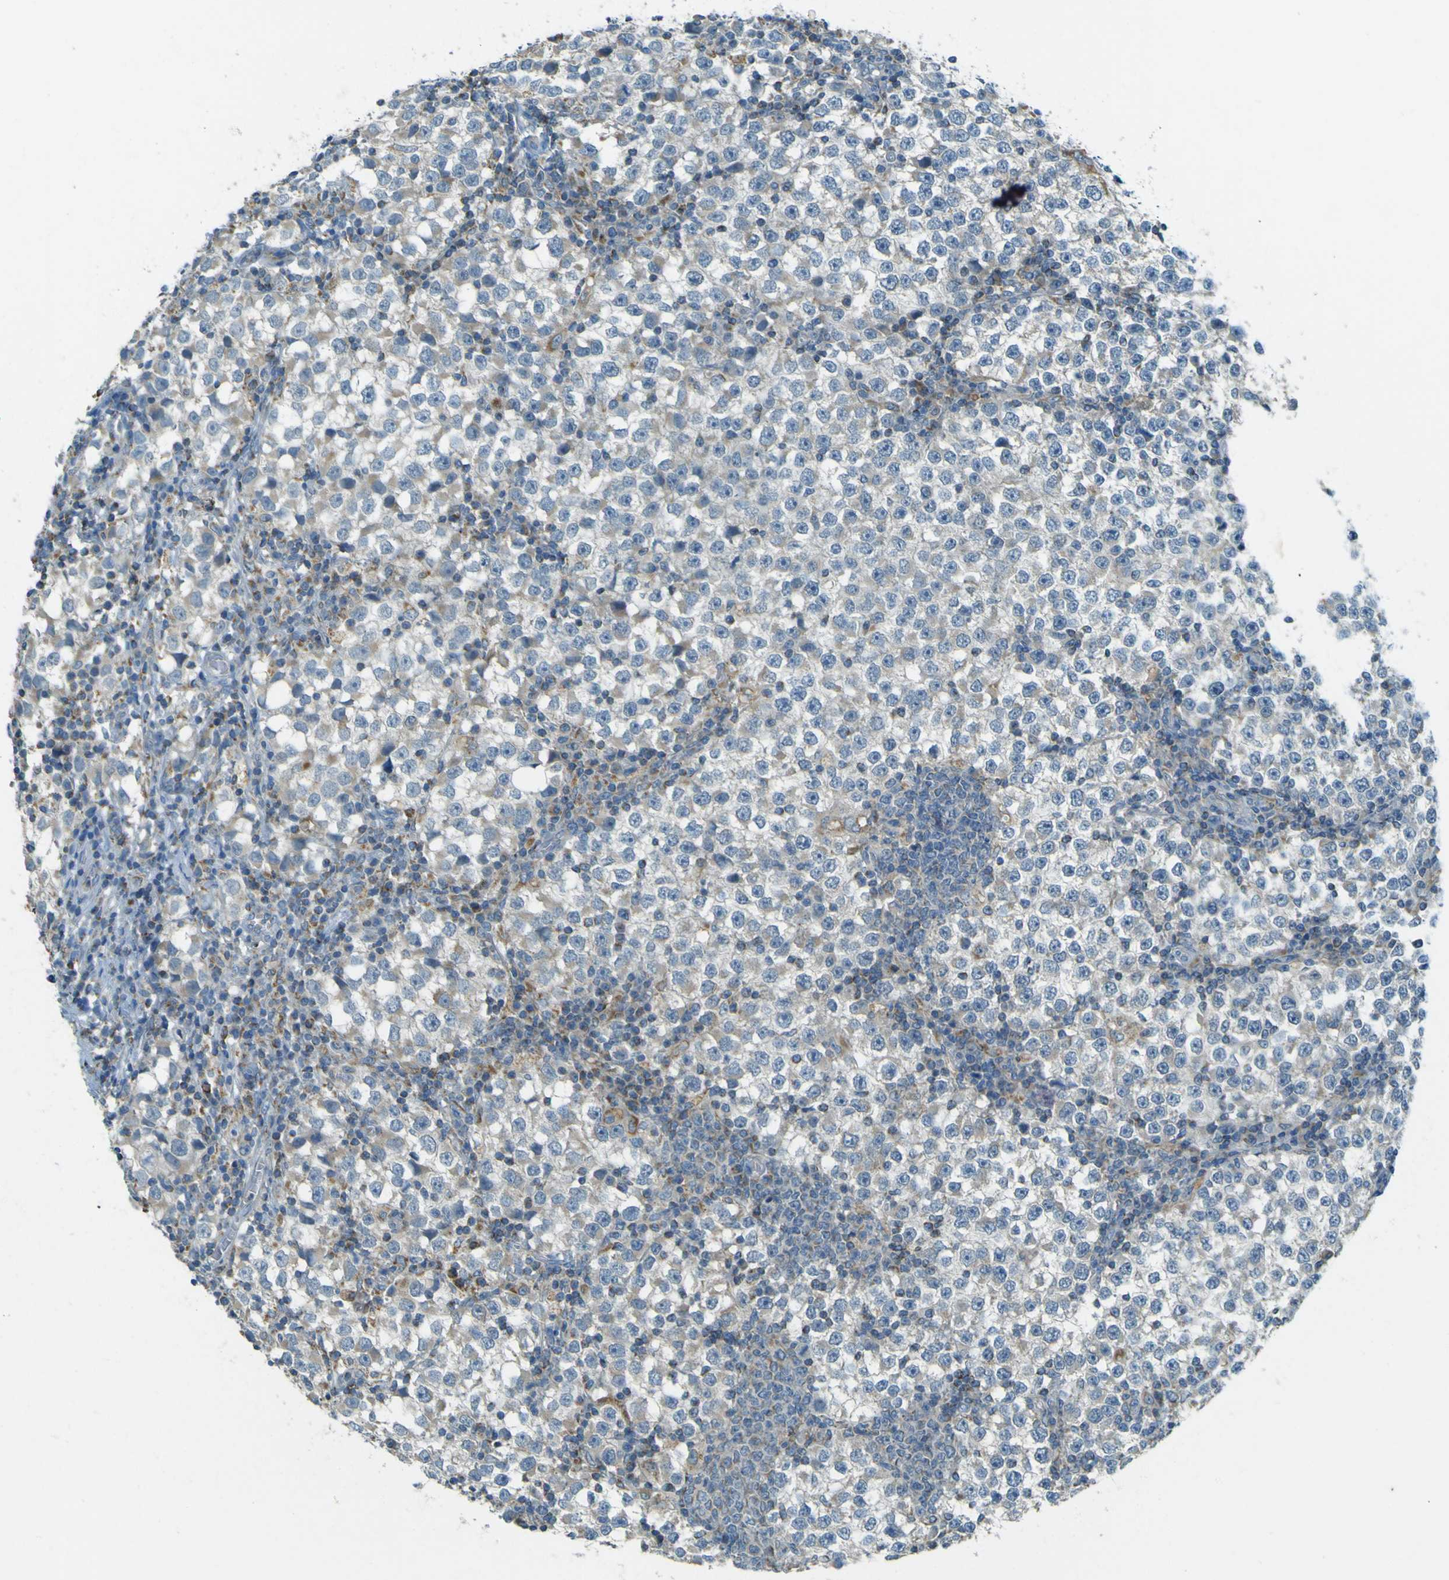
{"staining": {"intensity": "weak", "quantity": "<25%", "location": "cytoplasmic/membranous"}, "tissue": "testis cancer", "cell_type": "Tumor cells", "image_type": "cancer", "snomed": [{"axis": "morphology", "description": "Seminoma, NOS"}, {"axis": "topography", "description": "Testis"}], "caption": "An immunohistochemistry image of testis seminoma is shown. There is no staining in tumor cells of testis seminoma.", "gene": "FKTN", "patient": {"sex": "male", "age": 65}}